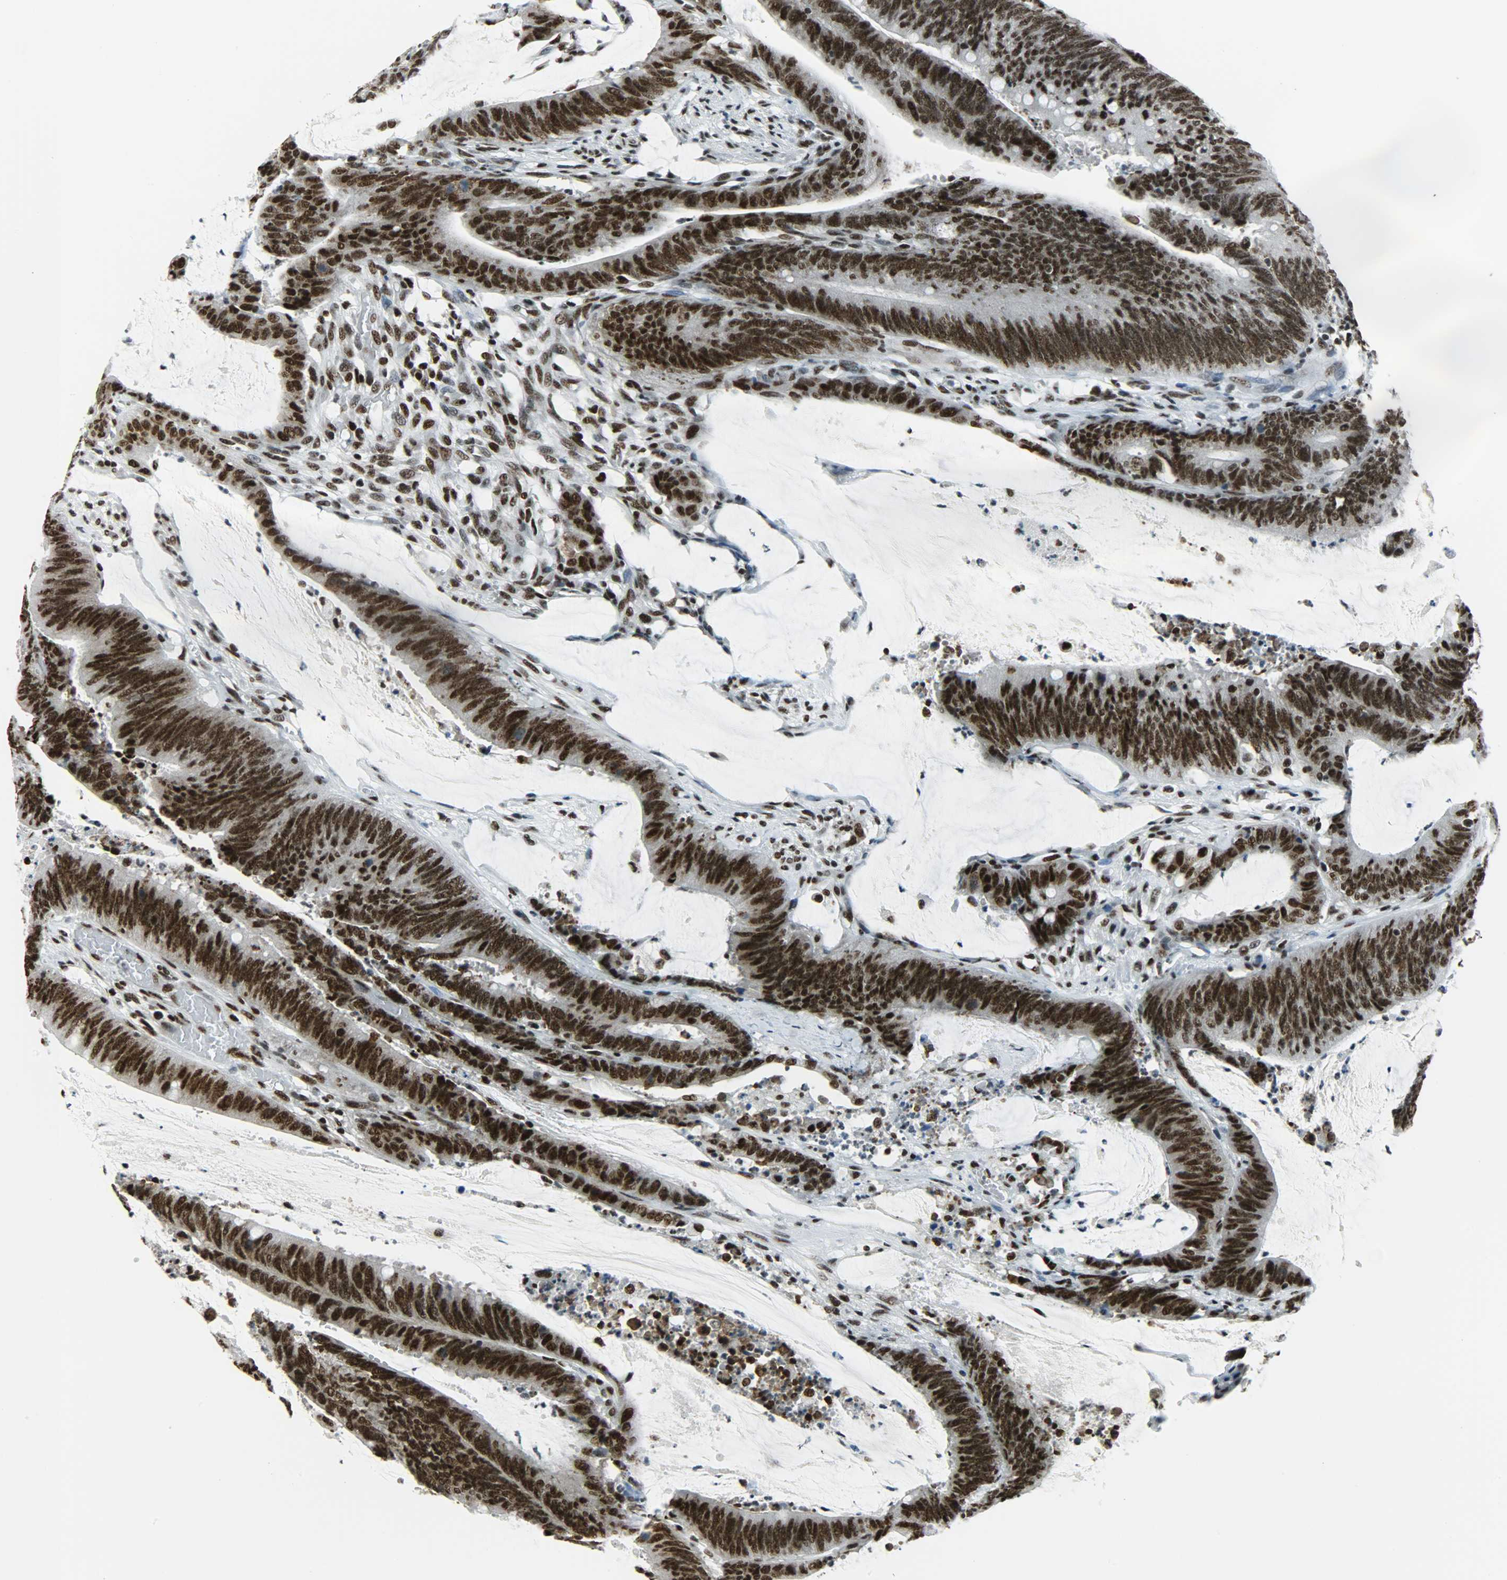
{"staining": {"intensity": "strong", "quantity": ">75%", "location": "nuclear"}, "tissue": "colorectal cancer", "cell_type": "Tumor cells", "image_type": "cancer", "snomed": [{"axis": "morphology", "description": "Adenocarcinoma, NOS"}, {"axis": "topography", "description": "Rectum"}], "caption": "Immunohistochemistry (IHC) of human colorectal cancer displays high levels of strong nuclear positivity in approximately >75% of tumor cells.", "gene": "SNRPA", "patient": {"sex": "female", "age": 66}}